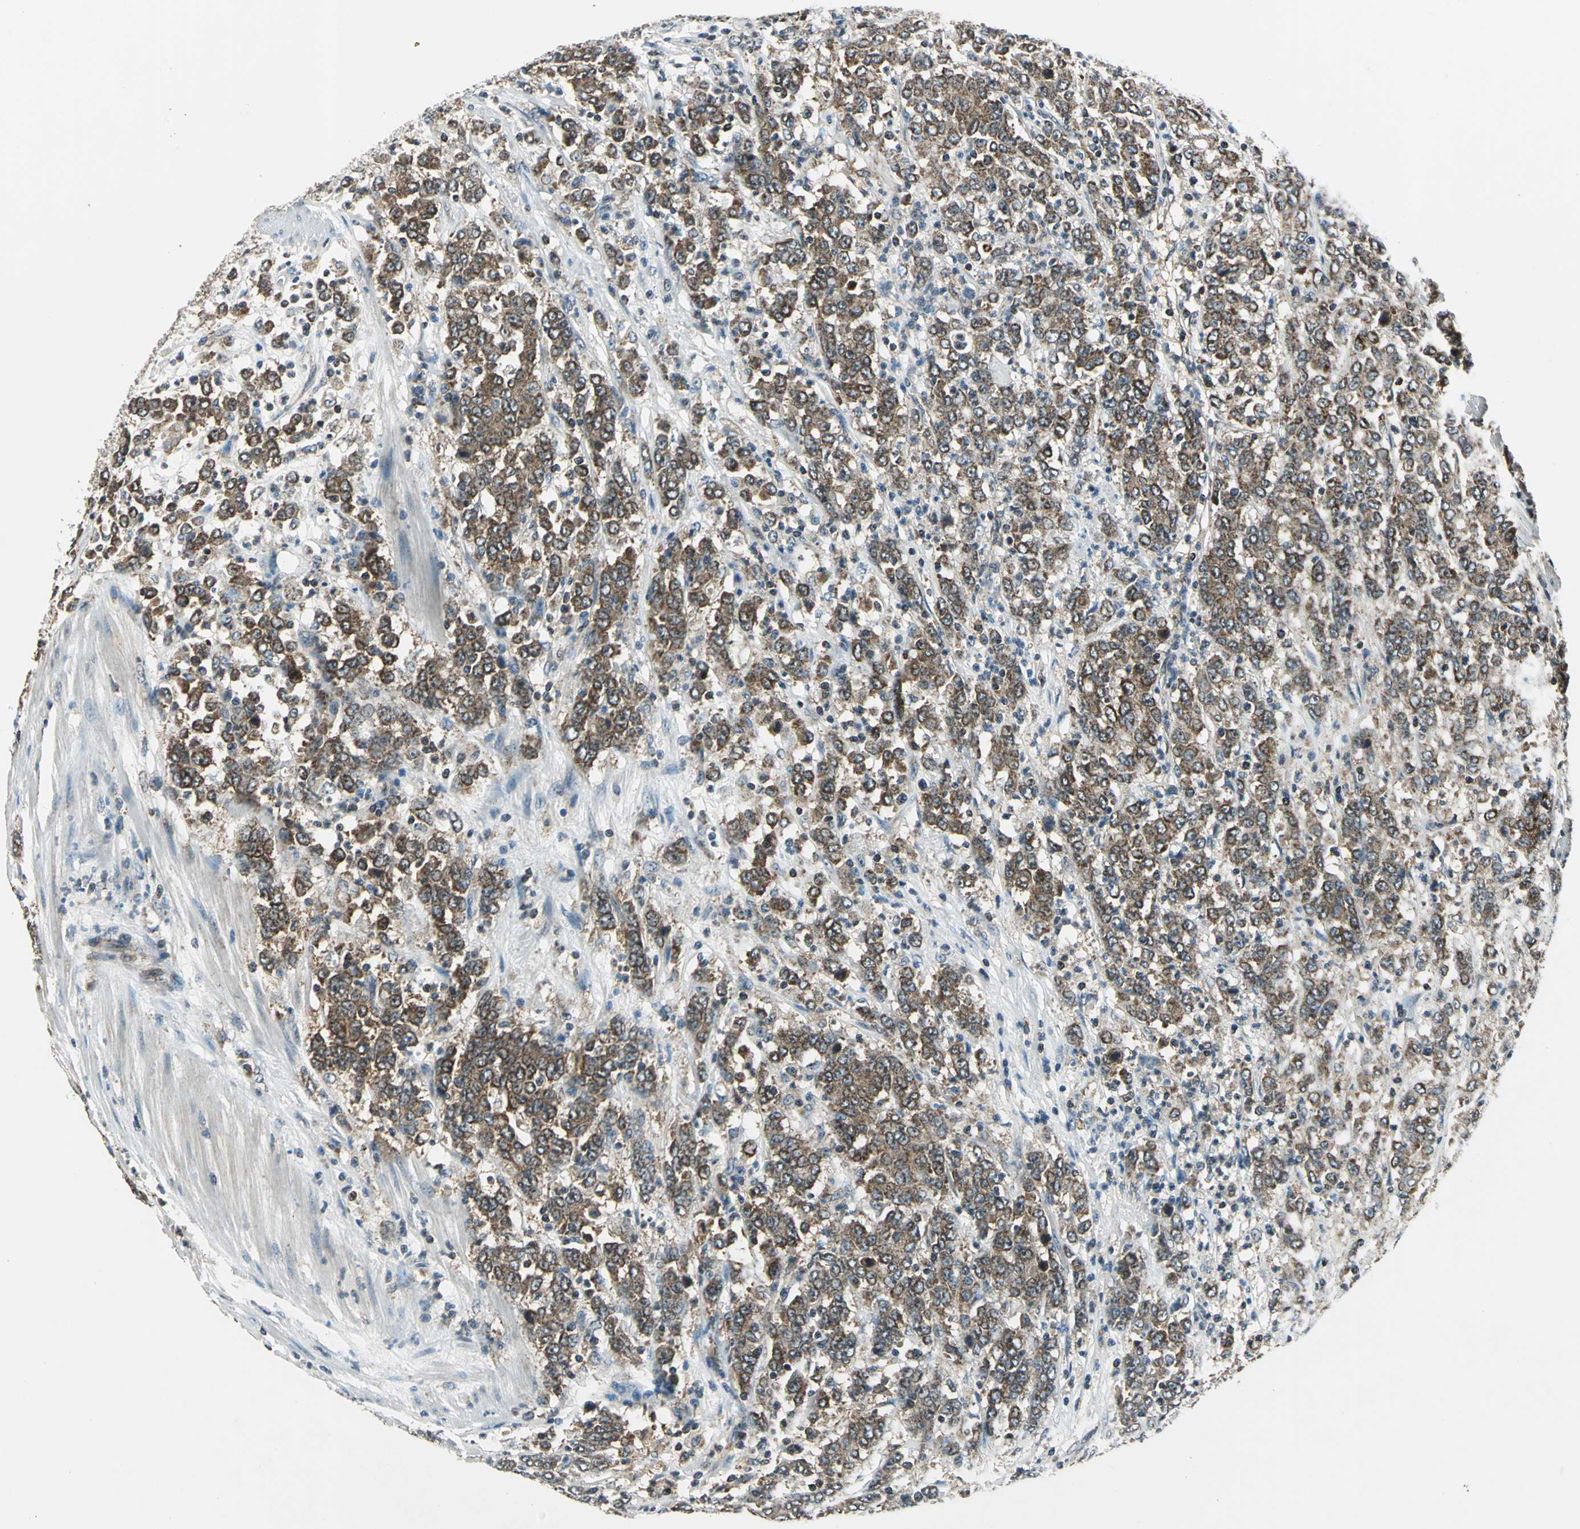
{"staining": {"intensity": "moderate", "quantity": ">75%", "location": "cytoplasmic/membranous"}, "tissue": "stomach cancer", "cell_type": "Tumor cells", "image_type": "cancer", "snomed": [{"axis": "morphology", "description": "Adenocarcinoma, NOS"}, {"axis": "topography", "description": "Stomach, lower"}], "caption": "Stomach cancer (adenocarcinoma) tissue demonstrates moderate cytoplasmic/membranous positivity in about >75% of tumor cells", "gene": "NUDT2", "patient": {"sex": "female", "age": 71}}